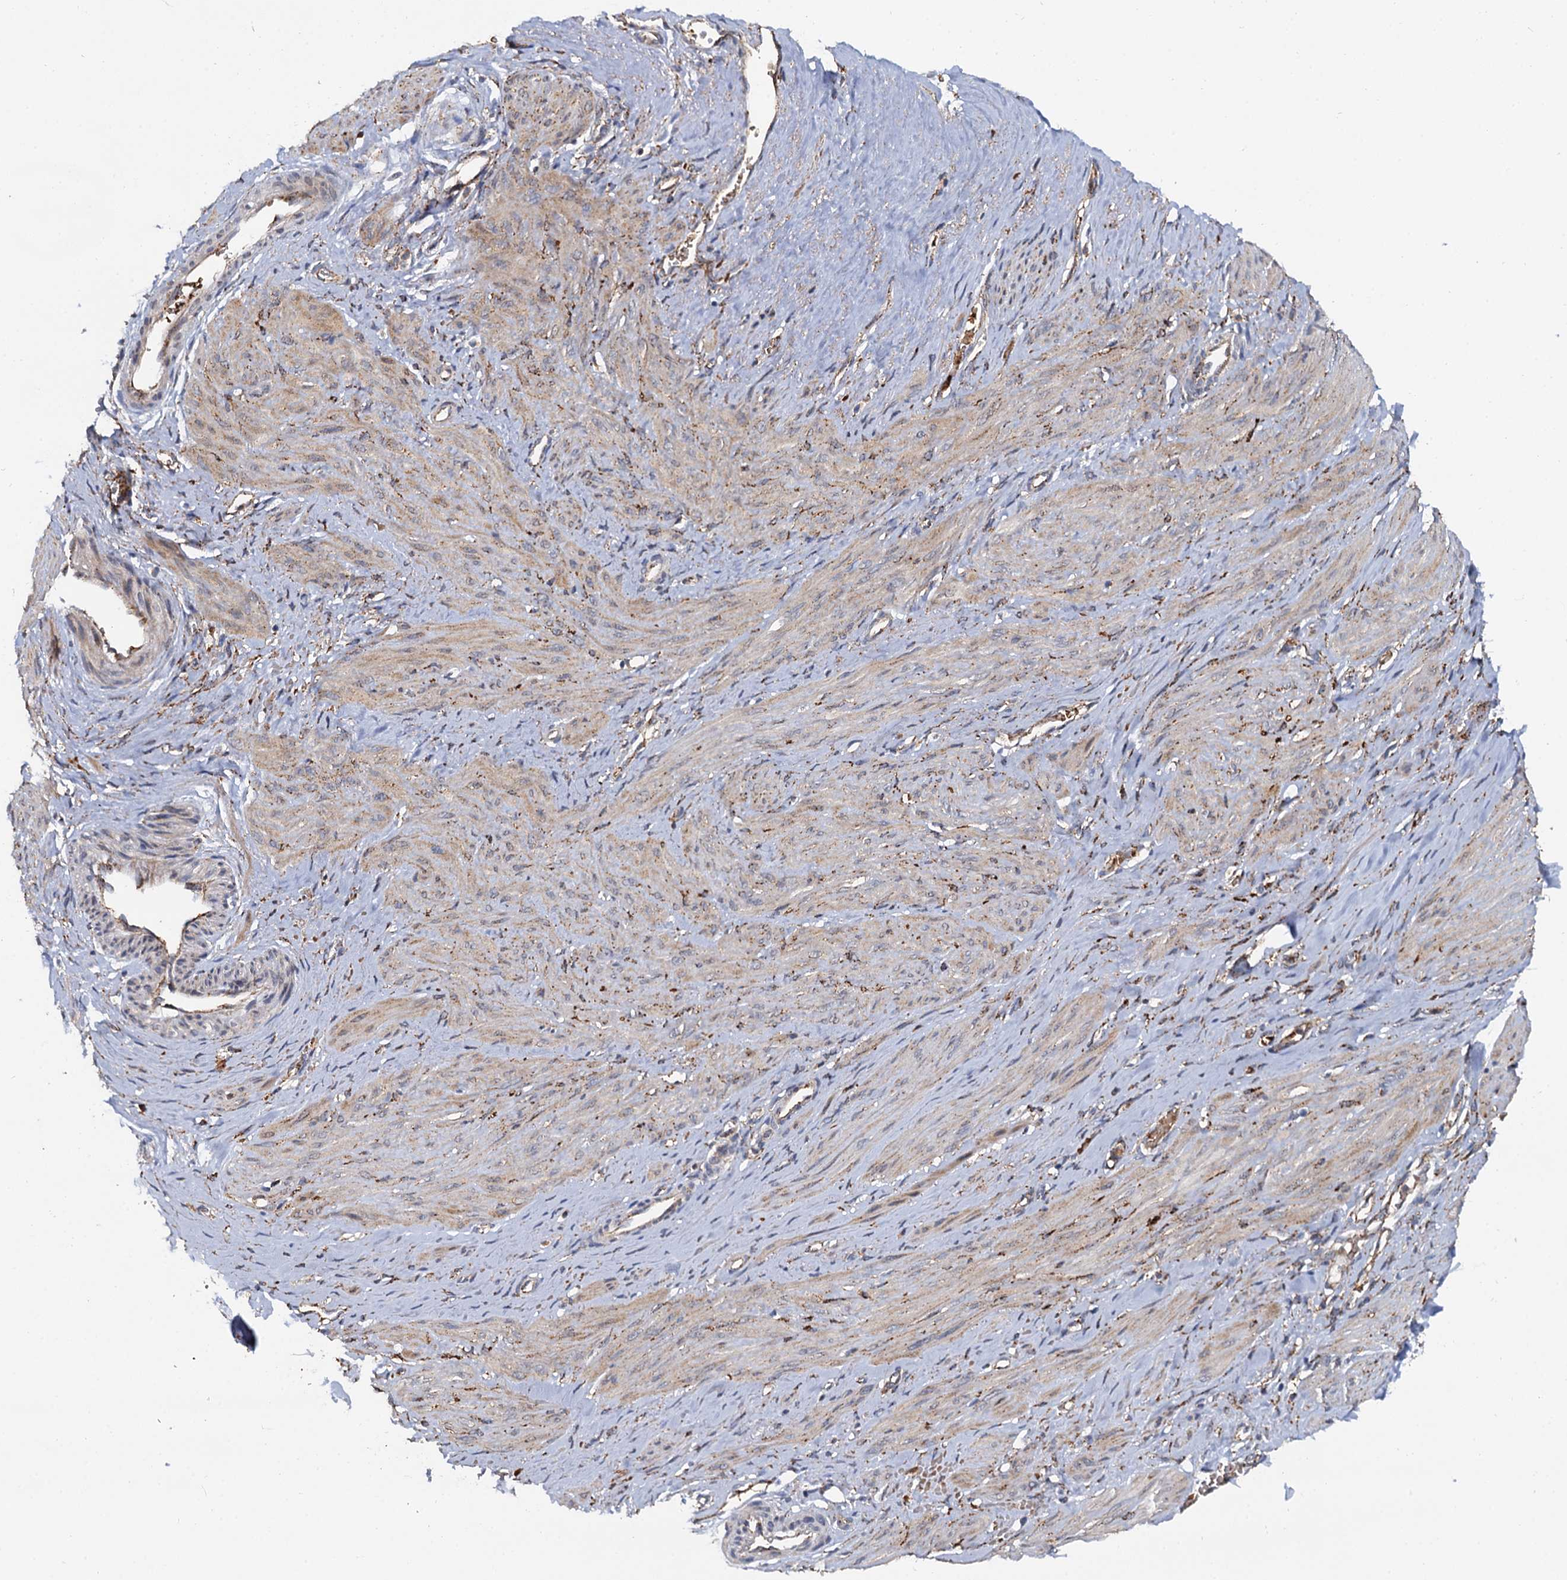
{"staining": {"intensity": "weak", "quantity": "25%-75%", "location": "cytoplasmic/membranous"}, "tissue": "smooth muscle", "cell_type": "Smooth muscle cells", "image_type": "normal", "snomed": [{"axis": "morphology", "description": "Normal tissue, NOS"}, {"axis": "topography", "description": "Endometrium"}], "caption": "Immunohistochemistry of unremarkable human smooth muscle demonstrates low levels of weak cytoplasmic/membranous staining in approximately 25%-75% of smooth muscle cells.", "gene": "GBA1", "patient": {"sex": "female", "age": 33}}